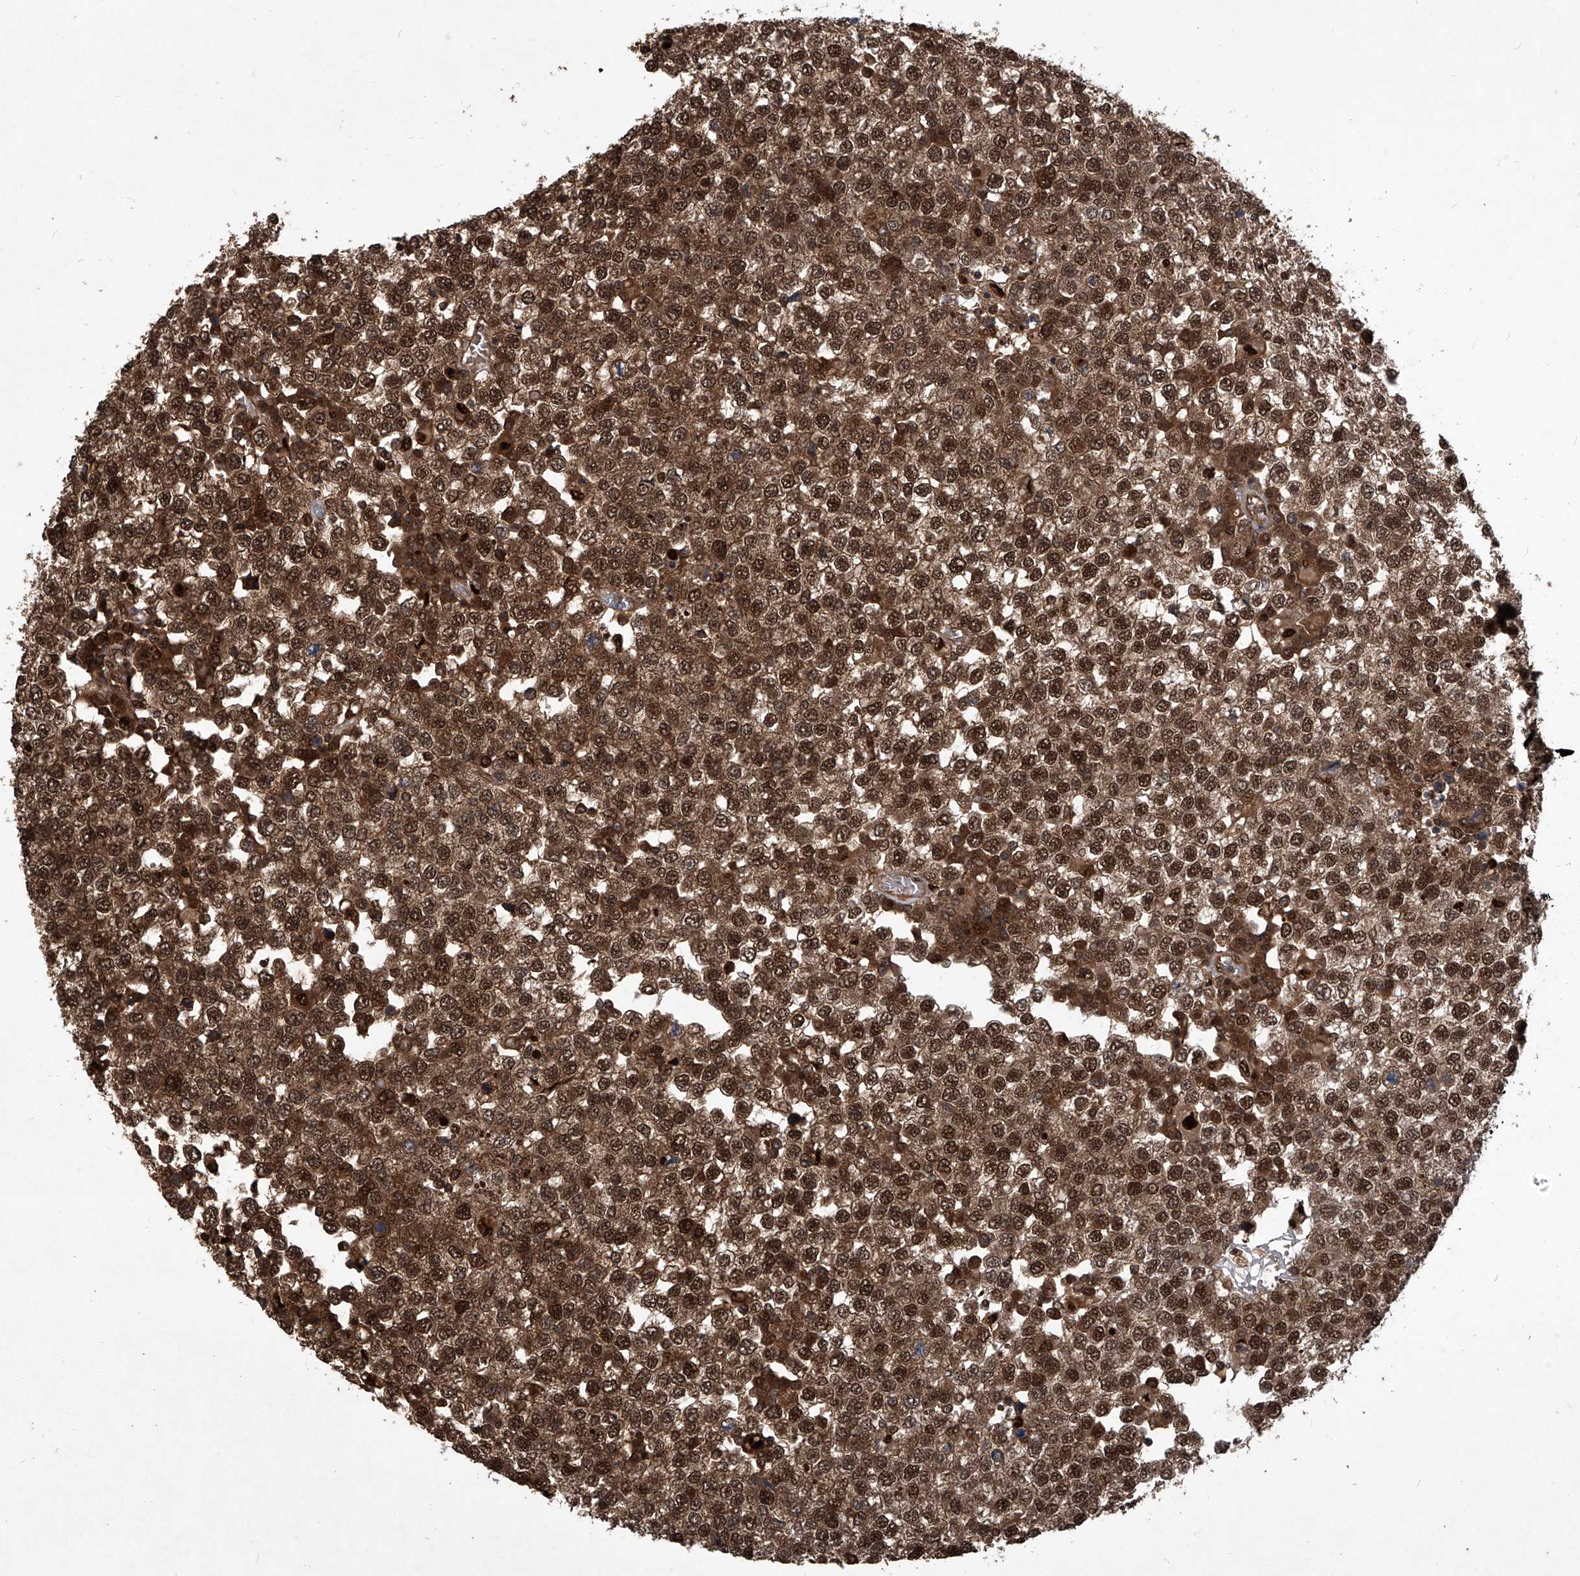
{"staining": {"intensity": "strong", "quantity": ">75%", "location": "cytoplasmic/membranous,nuclear"}, "tissue": "testis cancer", "cell_type": "Tumor cells", "image_type": "cancer", "snomed": [{"axis": "morphology", "description": "Seminoma, NOS"}, {"axis": "topography", "description": "Testis"}], "caption": "Testis seminoma tissue reveals strong cytoplasmic/membranous and nuclear positivity in about >75% of tumor cells, visualized by immunohistochemistry.", "gene": "PSMB1", "patient": {"sex": "male", "age": 65}}